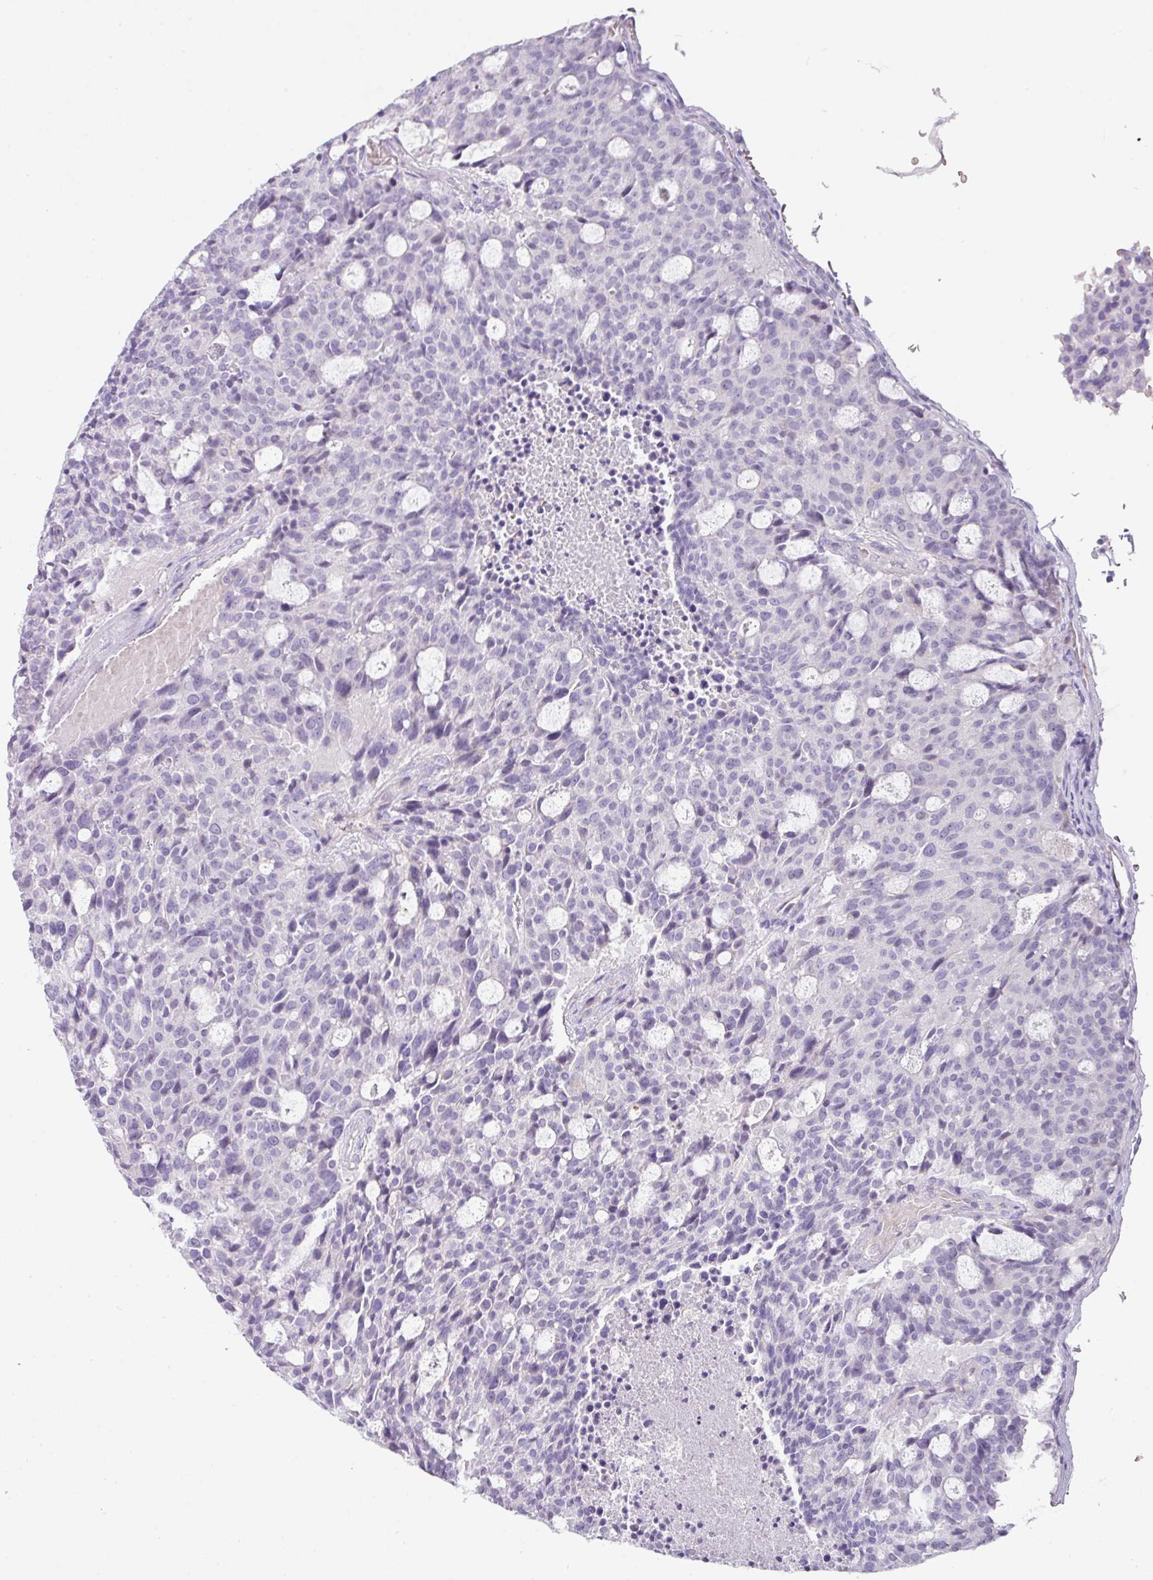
{"staining": {"intensity": "negative", "quantity": "none", "location": "none"}, "tissue": "carcinoid", "cell_type": "Tumor cells", "image_type": "cancer", "snomed": [{"axis": "morphology", "description": "Carcinoid, malignant, NOS"}, {"axis": "topography", "description": "Pancreas"}], "caption": "Tumor cells show no significant expression in malignant carcinoid.", "gene": "OR52N1", "patient": {"sex": "female", "age": 54}}